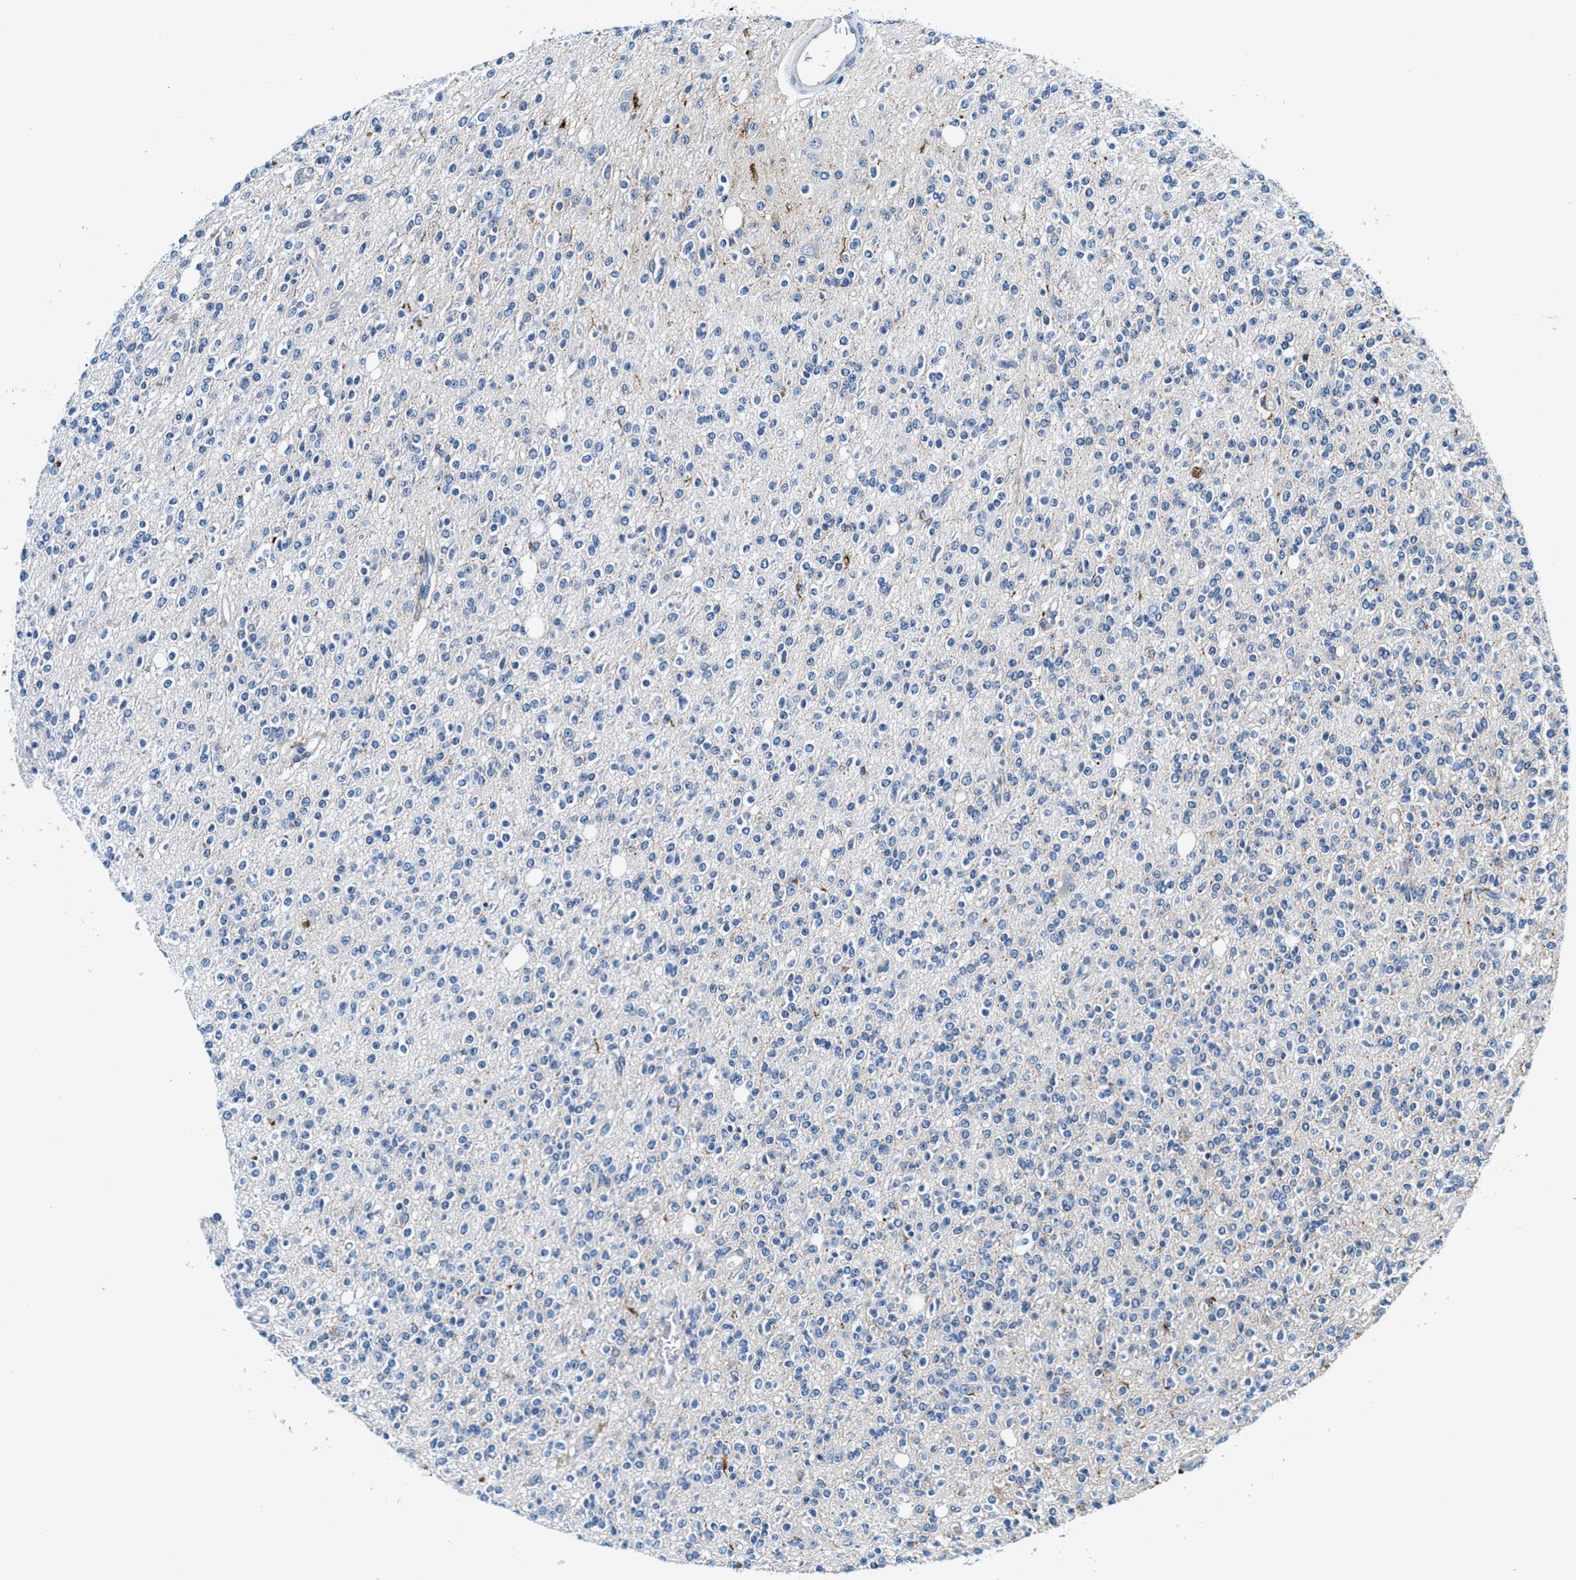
{"staining": {"intensity": "negative", "quantity": "none", "location": "none"}, "tissue": "glioma", "cell_type": "Tumor cells", "image_type": "cancer", "snomed": [{"axis": "morphology", "description": "Glioma, malignant, High grade"}, {"axis": "topography", "description": "Brain"}], "caption": "An IHC photomicrograph of malignant glioma (high-grade) is shown. There is no staining in tumor cells of malignant glioma (high-grade).", "gene": "SLFN11", "patient": {"sex": "male", "age": 34}}